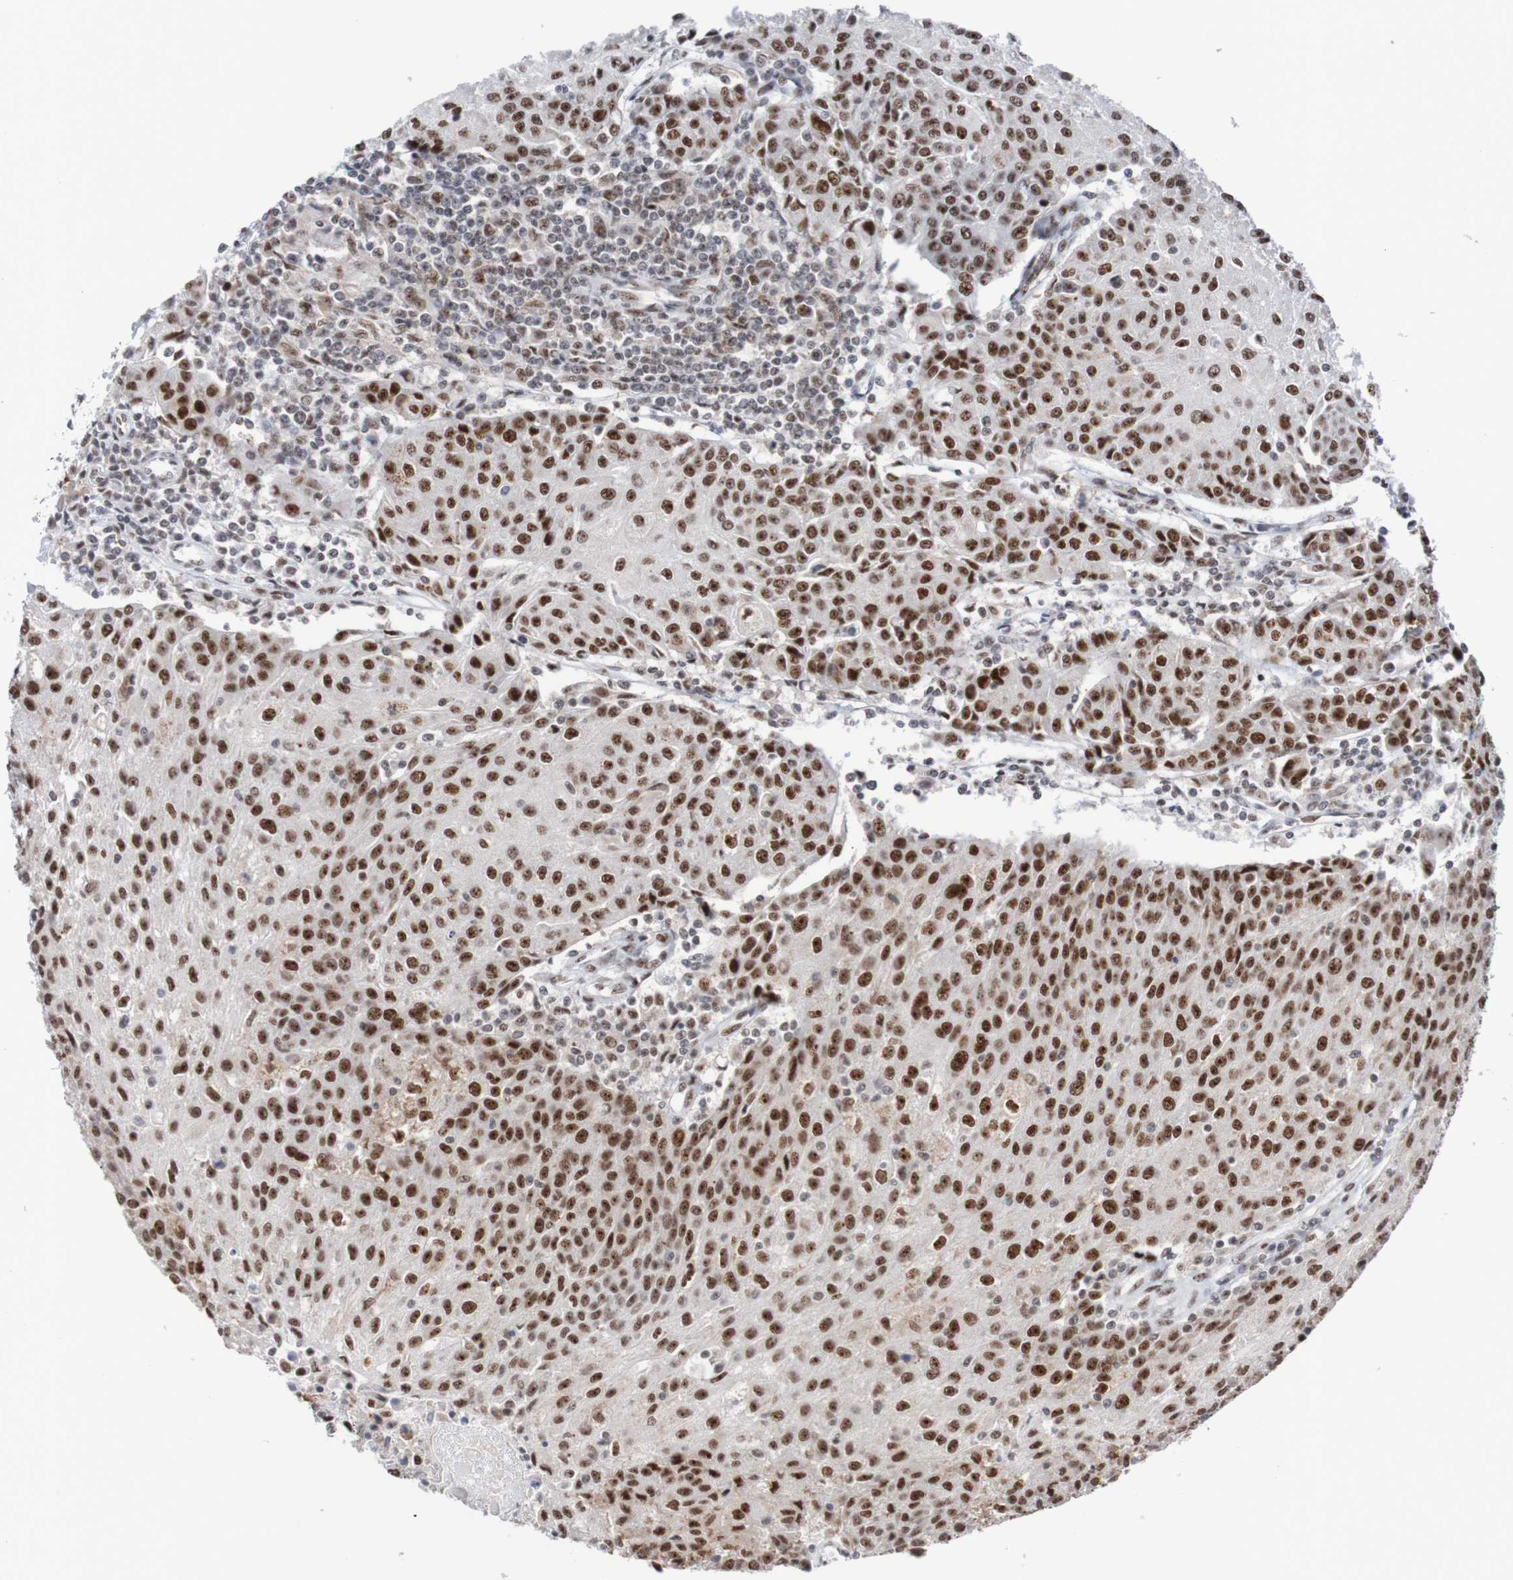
{"staining": {"intensity": "strong", "quantity": ">75%", "location": "nuclear"}, "tissue": "urothelial cancer", "cell_type": "Tumor cells", "image_type": "cancer", "snomed": [{"axis": "morphology", "description": "Urothelial carcinoma, High grade"}, {"axis": "topography", "description": "Urinary bladder"}], "caption": "Immunohistochemical staining of high-grade urothelial carcinoma demonstrates strong nuclear protein positivity in approximately >75% of tumor cells. (Brightfield microscopy of DAB IHC at high magnification).", "gene": "CDC5L", "patient": {"sex": "female", "age": 85}}